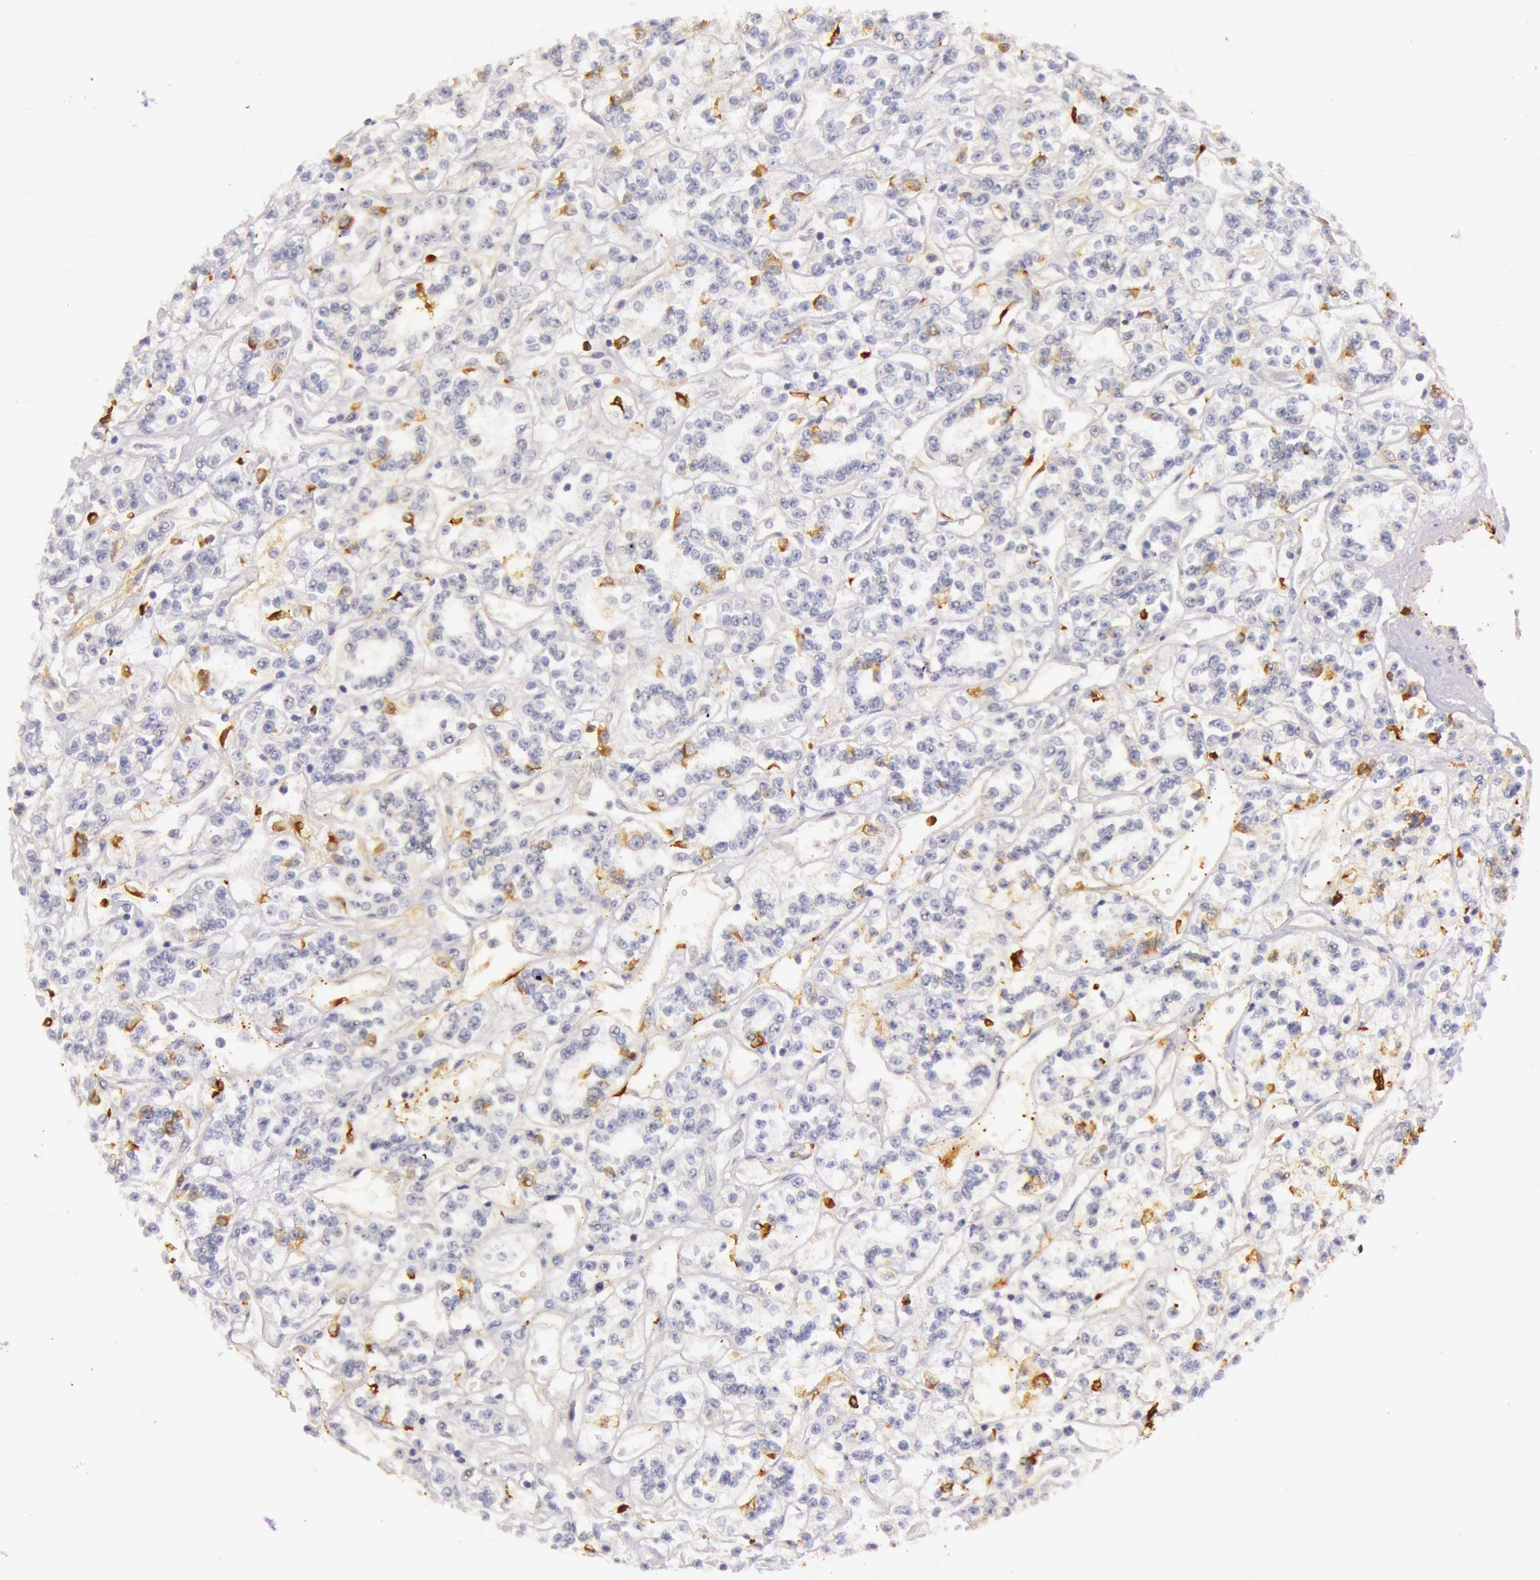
{"staining": {"intensity": "negative", "quantity": "none", "location": "none"}, "tissue": "renal cancer", "cell_type": "Tumor cells", "image_type": "cancer", "snomed": [{"axis": "morphology", "description": "Adenocarcinoma, NOS"}, {"axis": "topography", "description": "Kidney"}], "caption": "The image shows no significant expression in tumor cells of renal cancer (adenocarcinoma).", "gene": "C4BPA", "patient": {"sex": "female", "age": 76}}